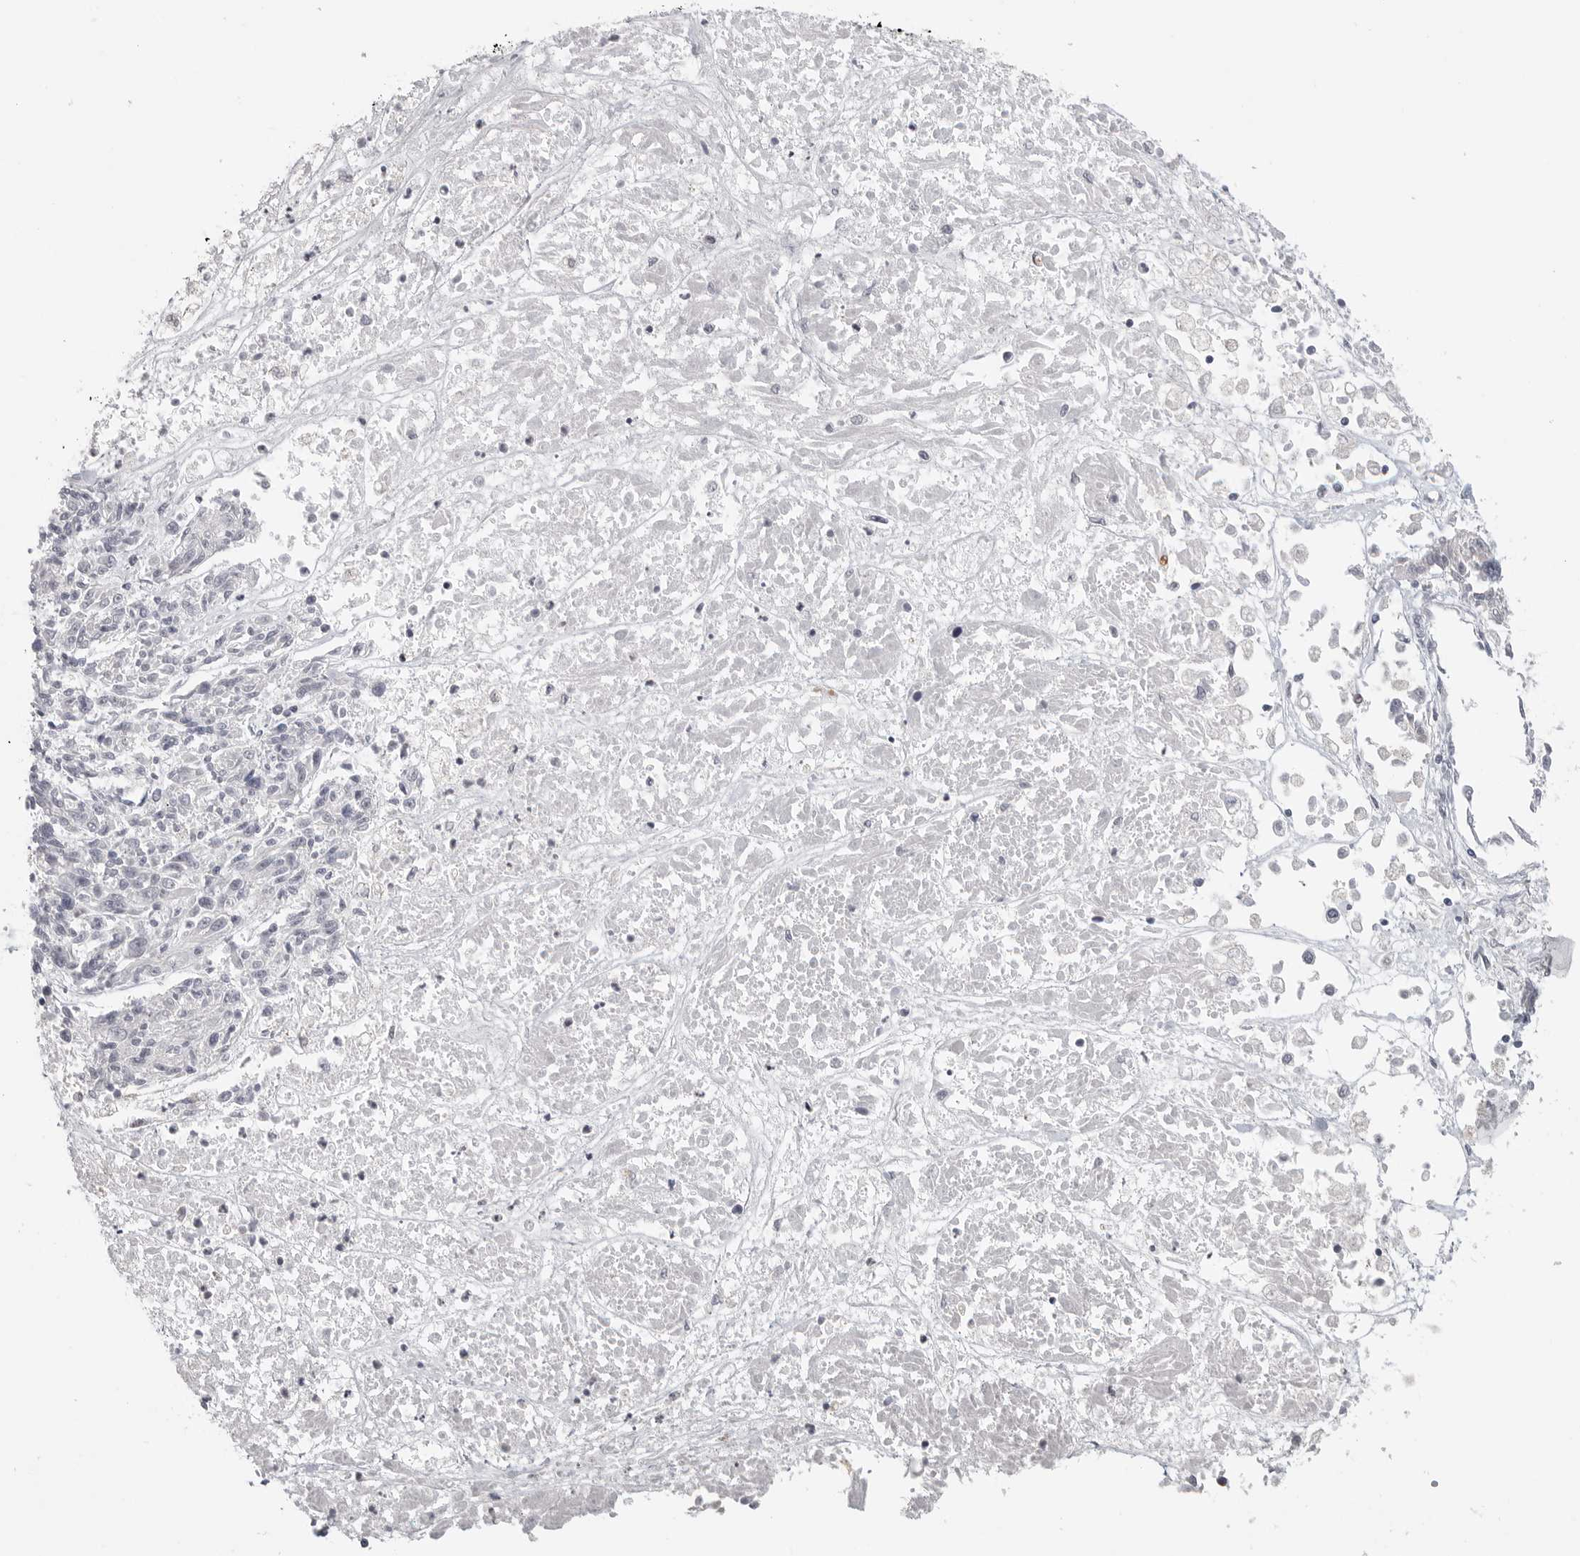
{"staining": {"intensity": "negative", "quantity": "none", "location": "none"}, "tissue": "melanoma", "cell_type": "Tumor cells", "image_type": "cancer", "snomed": [{"axis": "morphology", "description": "Malignant melanoma, NOS"}, {"axis": "topography", "description": "Skin"}], "caption": "A histopathology image of human melanoma is negative for staining in tumor cells. The staining was performed using DAB to visualize the protein expression in brown, while the nuclei were stained in blue with hematoxylin (Magnification: 20x).", "gene": "HMGCS2", "patient": {"sex": "male", "age": 53}}